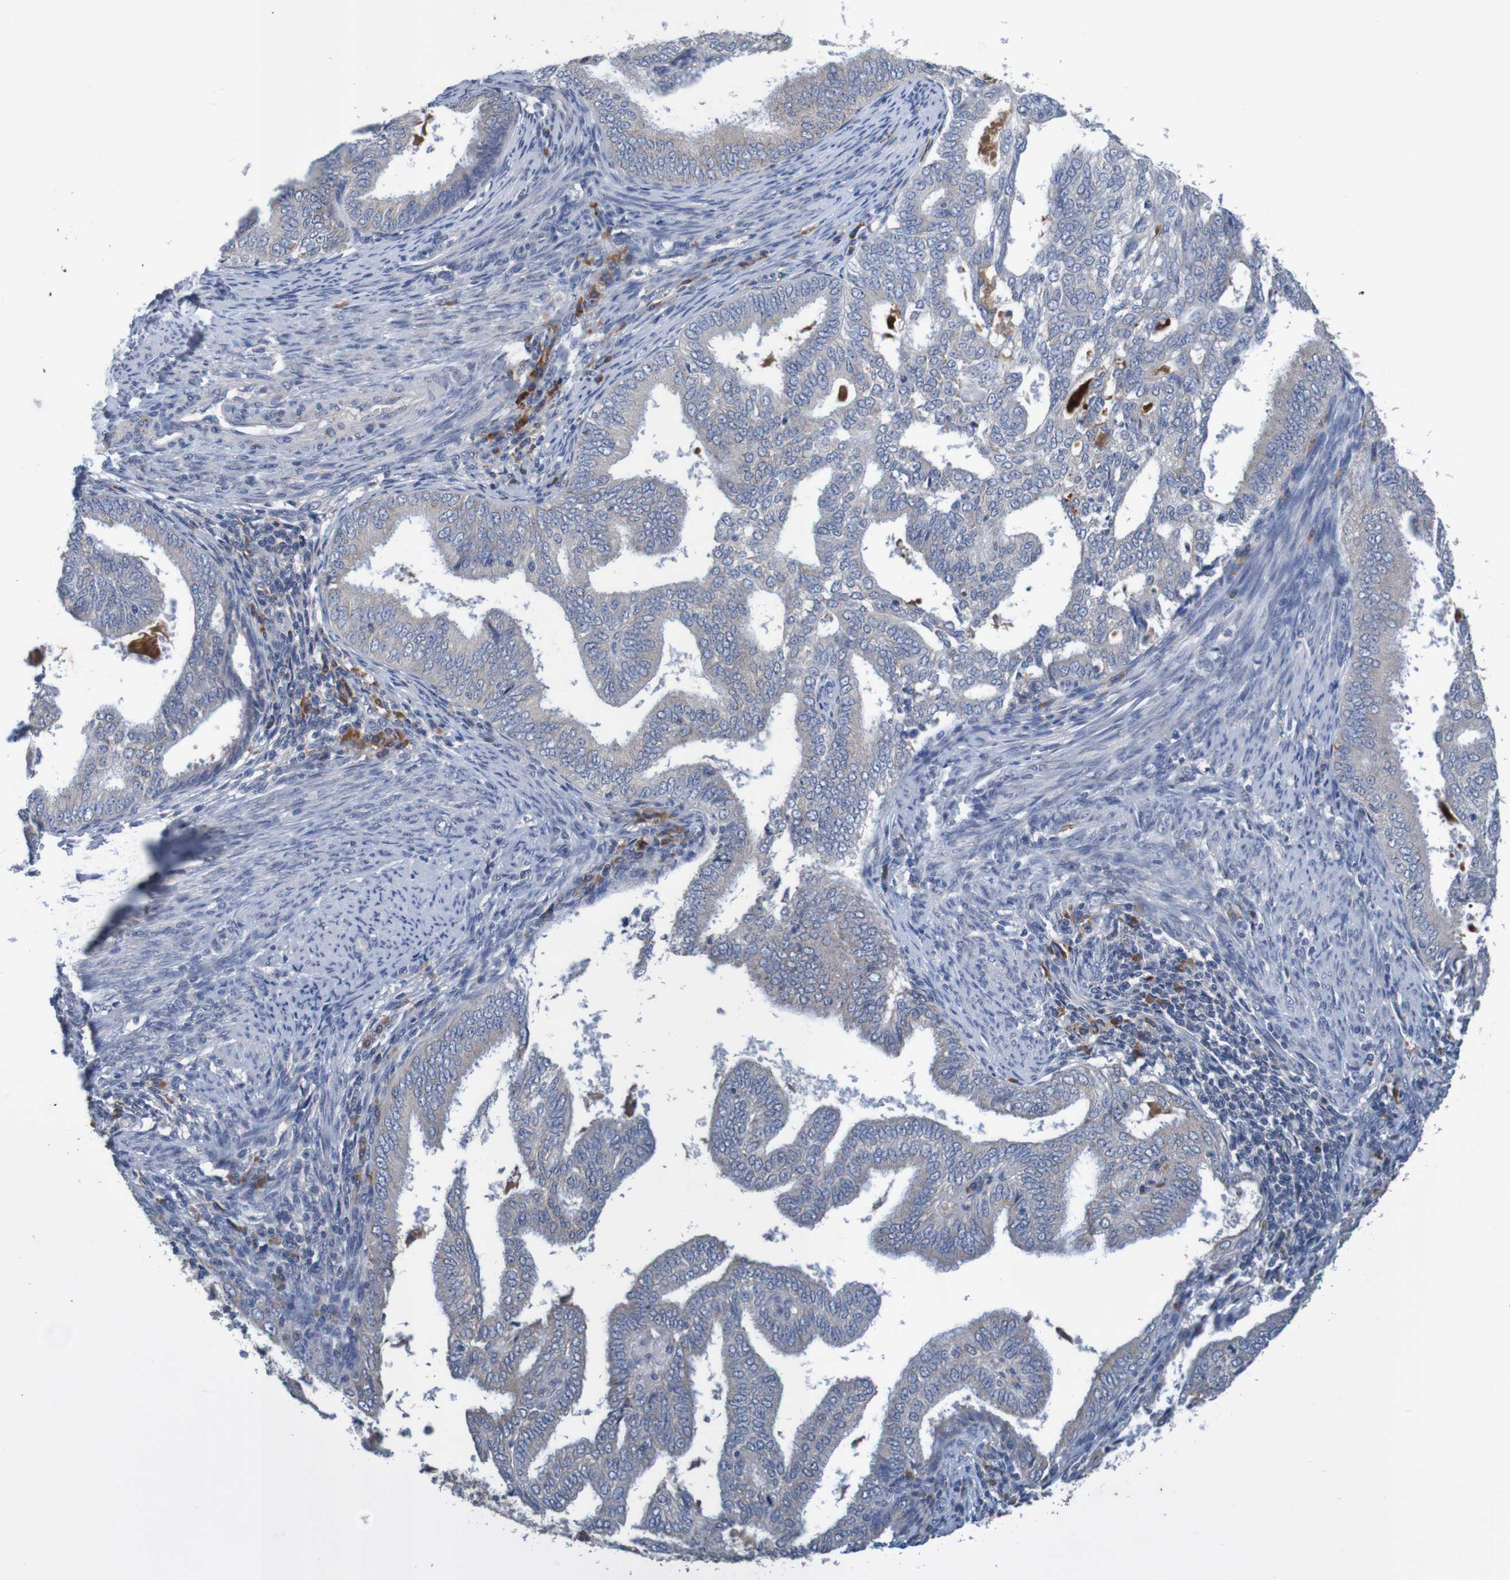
{"staining": {"intensity": "weak", "quantity": "25%-75%", "location": "cytoplasmic/membranous"}, "tissue": "endometrial cancer", "cell_type": "Tumor cells", "image_type": "cancer", "snomed": [{"axis": "morphology", "description": "Adenocarcinoma, NOS"}, {"axis": "topography", "description": "Endometrium"}], "caption": "Tumor cells reveal low levels of weak cytoplasmic/membranous staining in approximately 25%-75% of cells in human adenocarcinoma (endometrial).", "gene": "LTA", "patient": {"sex": "female", "age": 58}}